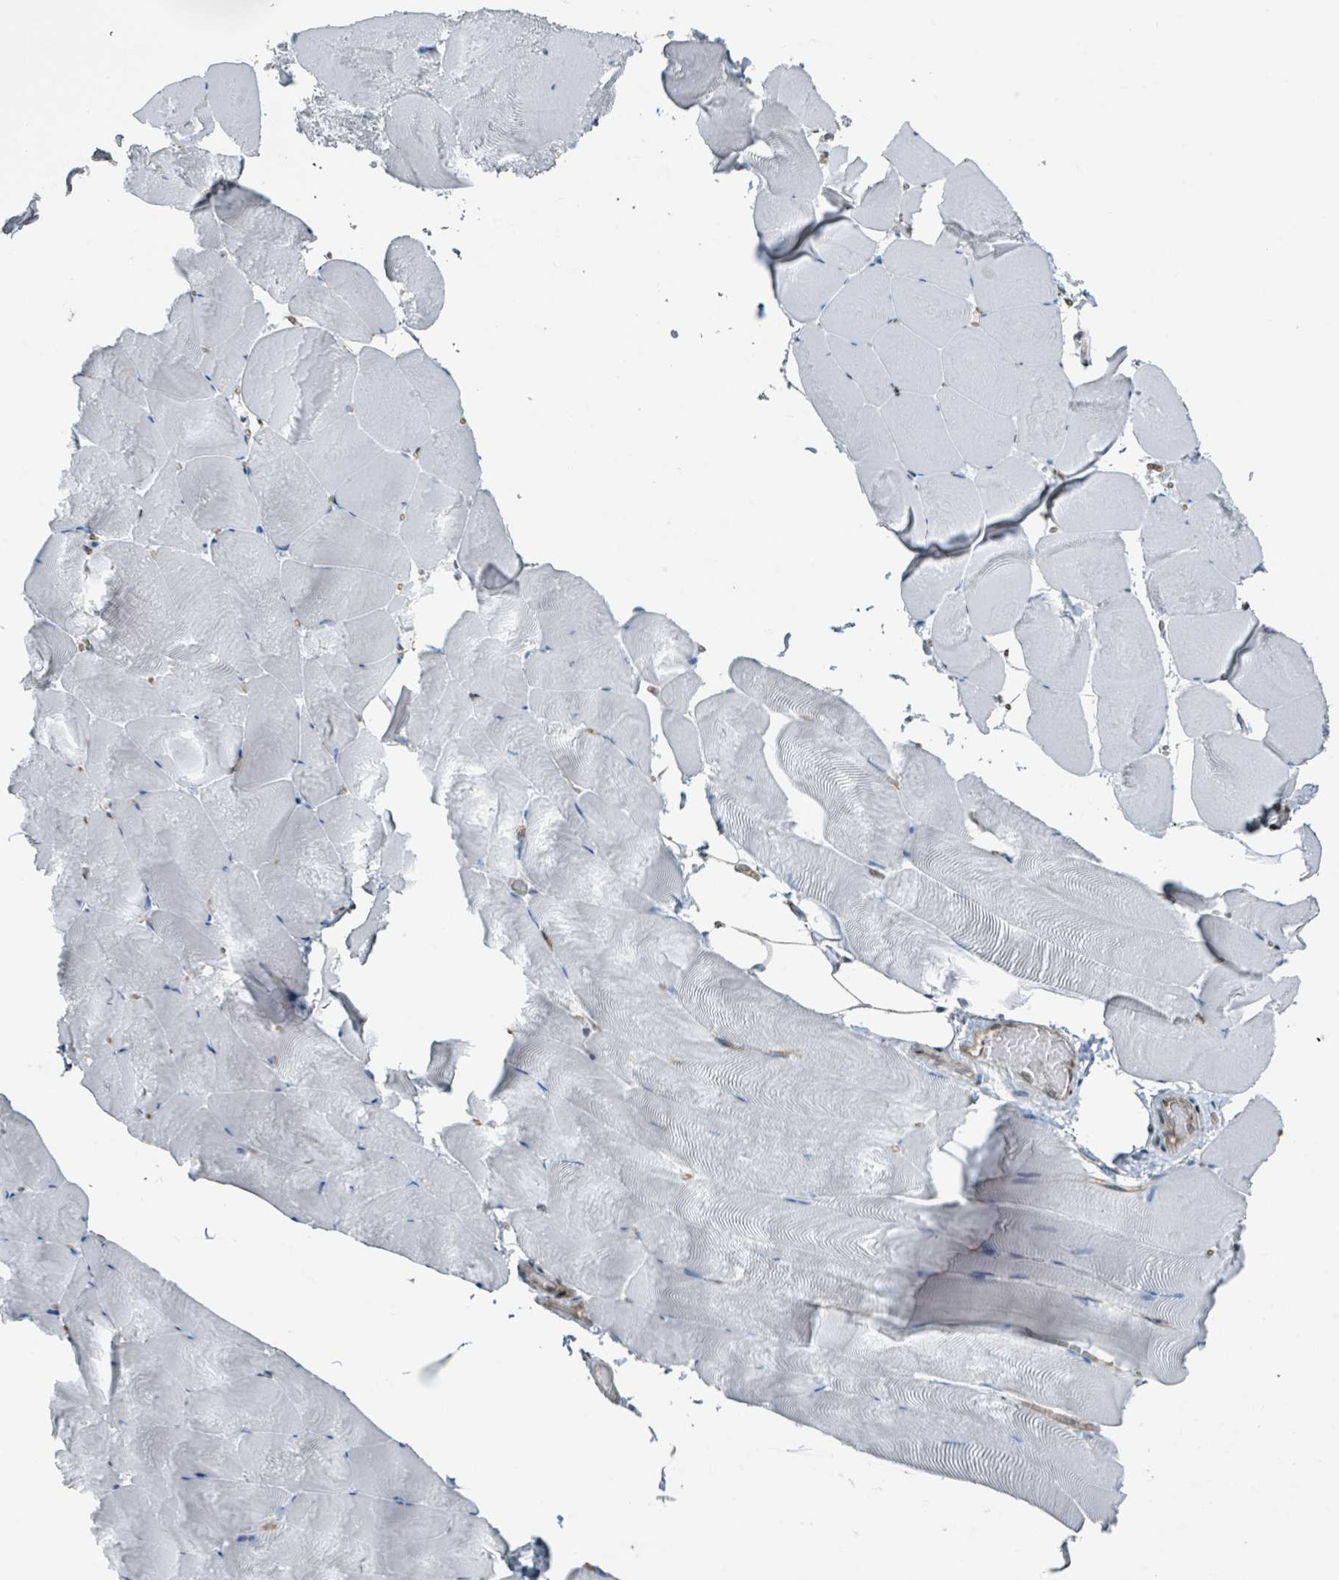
{"staining": {"intensity": "weak", "quantity": "25%-75%", "location": "nuclear"}, "tissue": "skeletal muscle", "cell_type": "Myocytes", "image_type": "normal", "snomed": [{"axis": "morphology", "description": "Normal tissue, NOS"}, {"axis": "topography", "description": "Skeletal muscle"}], "caption": "Protein staining of unremarkable skeletal muscle shows weak nuclear staining in about 25%-75% of myocytes.", "gene": "PHIP", "patient": {"sex": "female", "age": 64}}